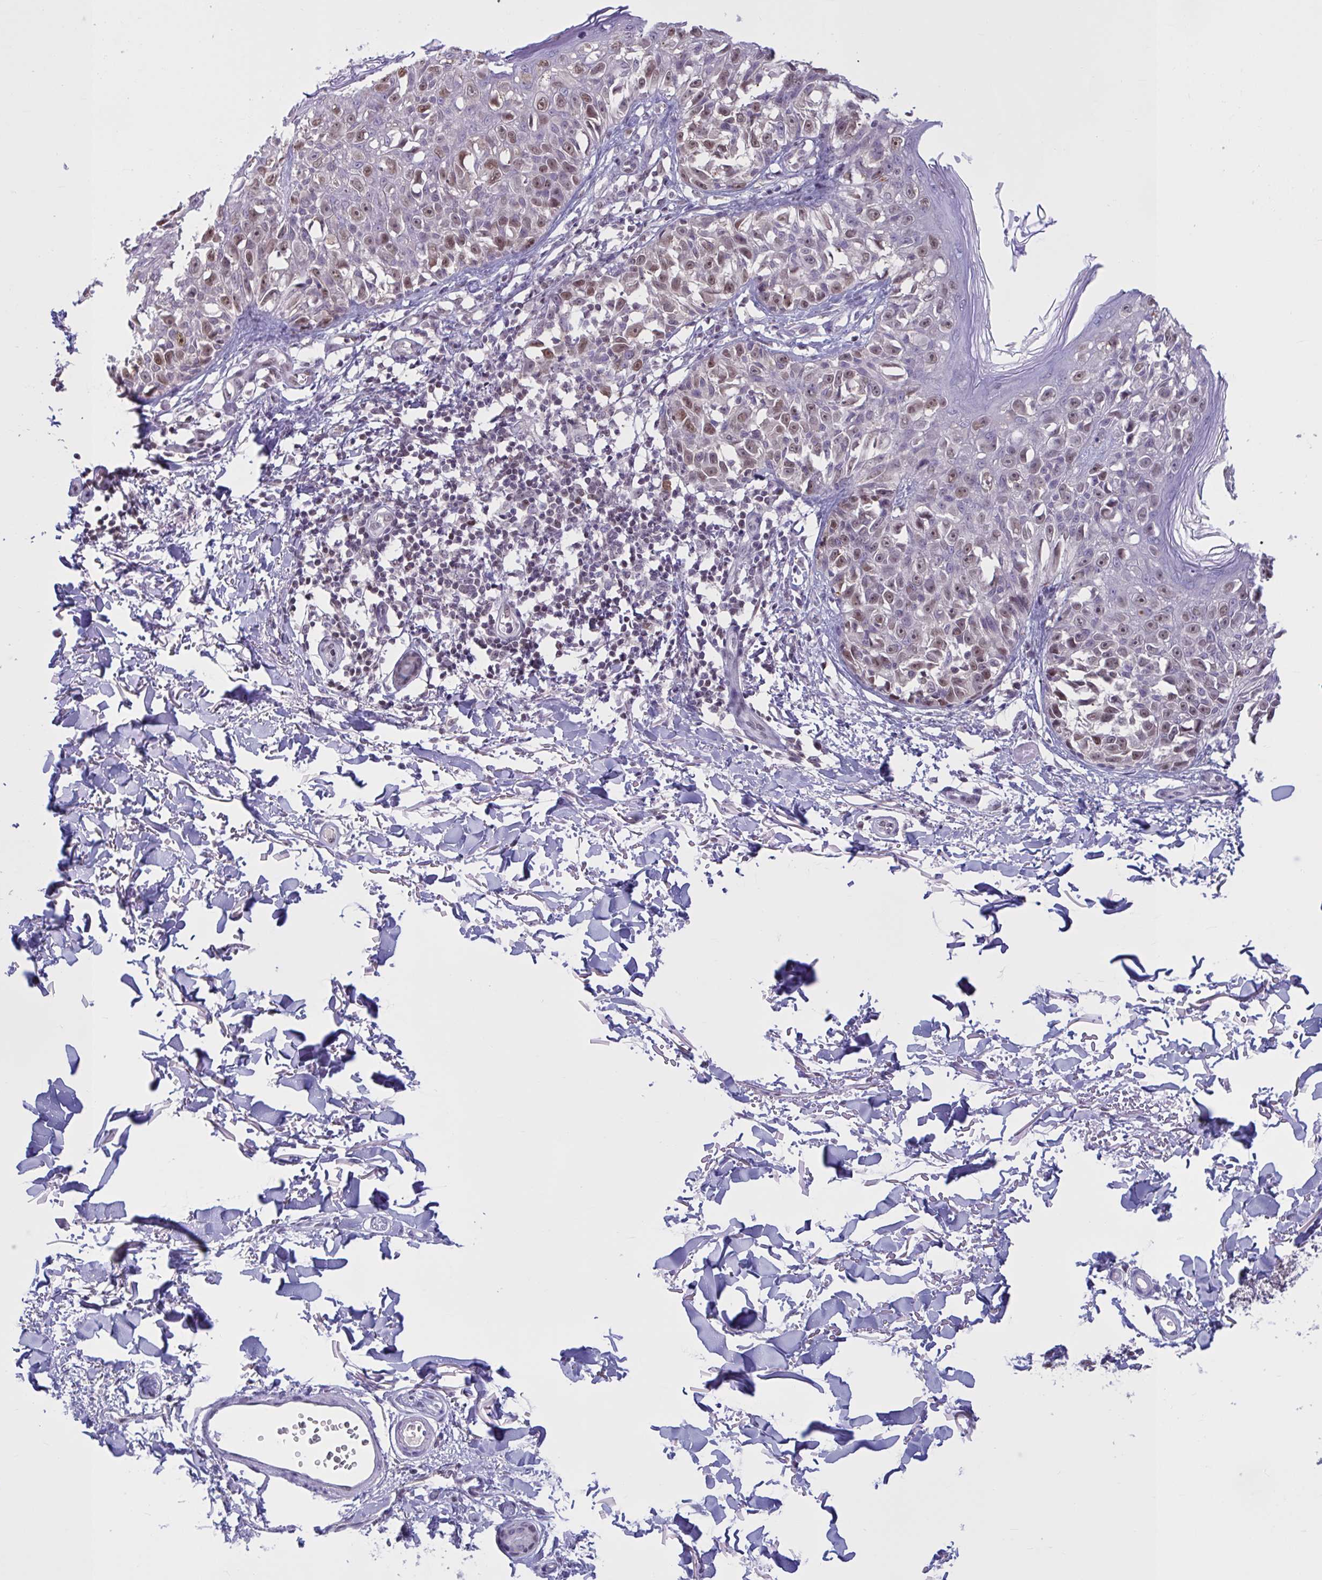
{"staining": {"intensity": "weak", "quantity": "25%-75%", "location": "nuclear"}, "tissue": "melanoma", "cell_type": "Tumor cells", "image_type": "cancer", "snomed": [{"axis": "morphology", "description": "Malignant melanoma, NOS"}, {"axis": "topography", "description": "Skin"}], "caption": "Protein expression analysis of human melanoma reveals weak nuclear positivity in about 25%-75% of tumor cells.", "gene": "RBL1", "patient": {"sex": "male", "age": 73}}